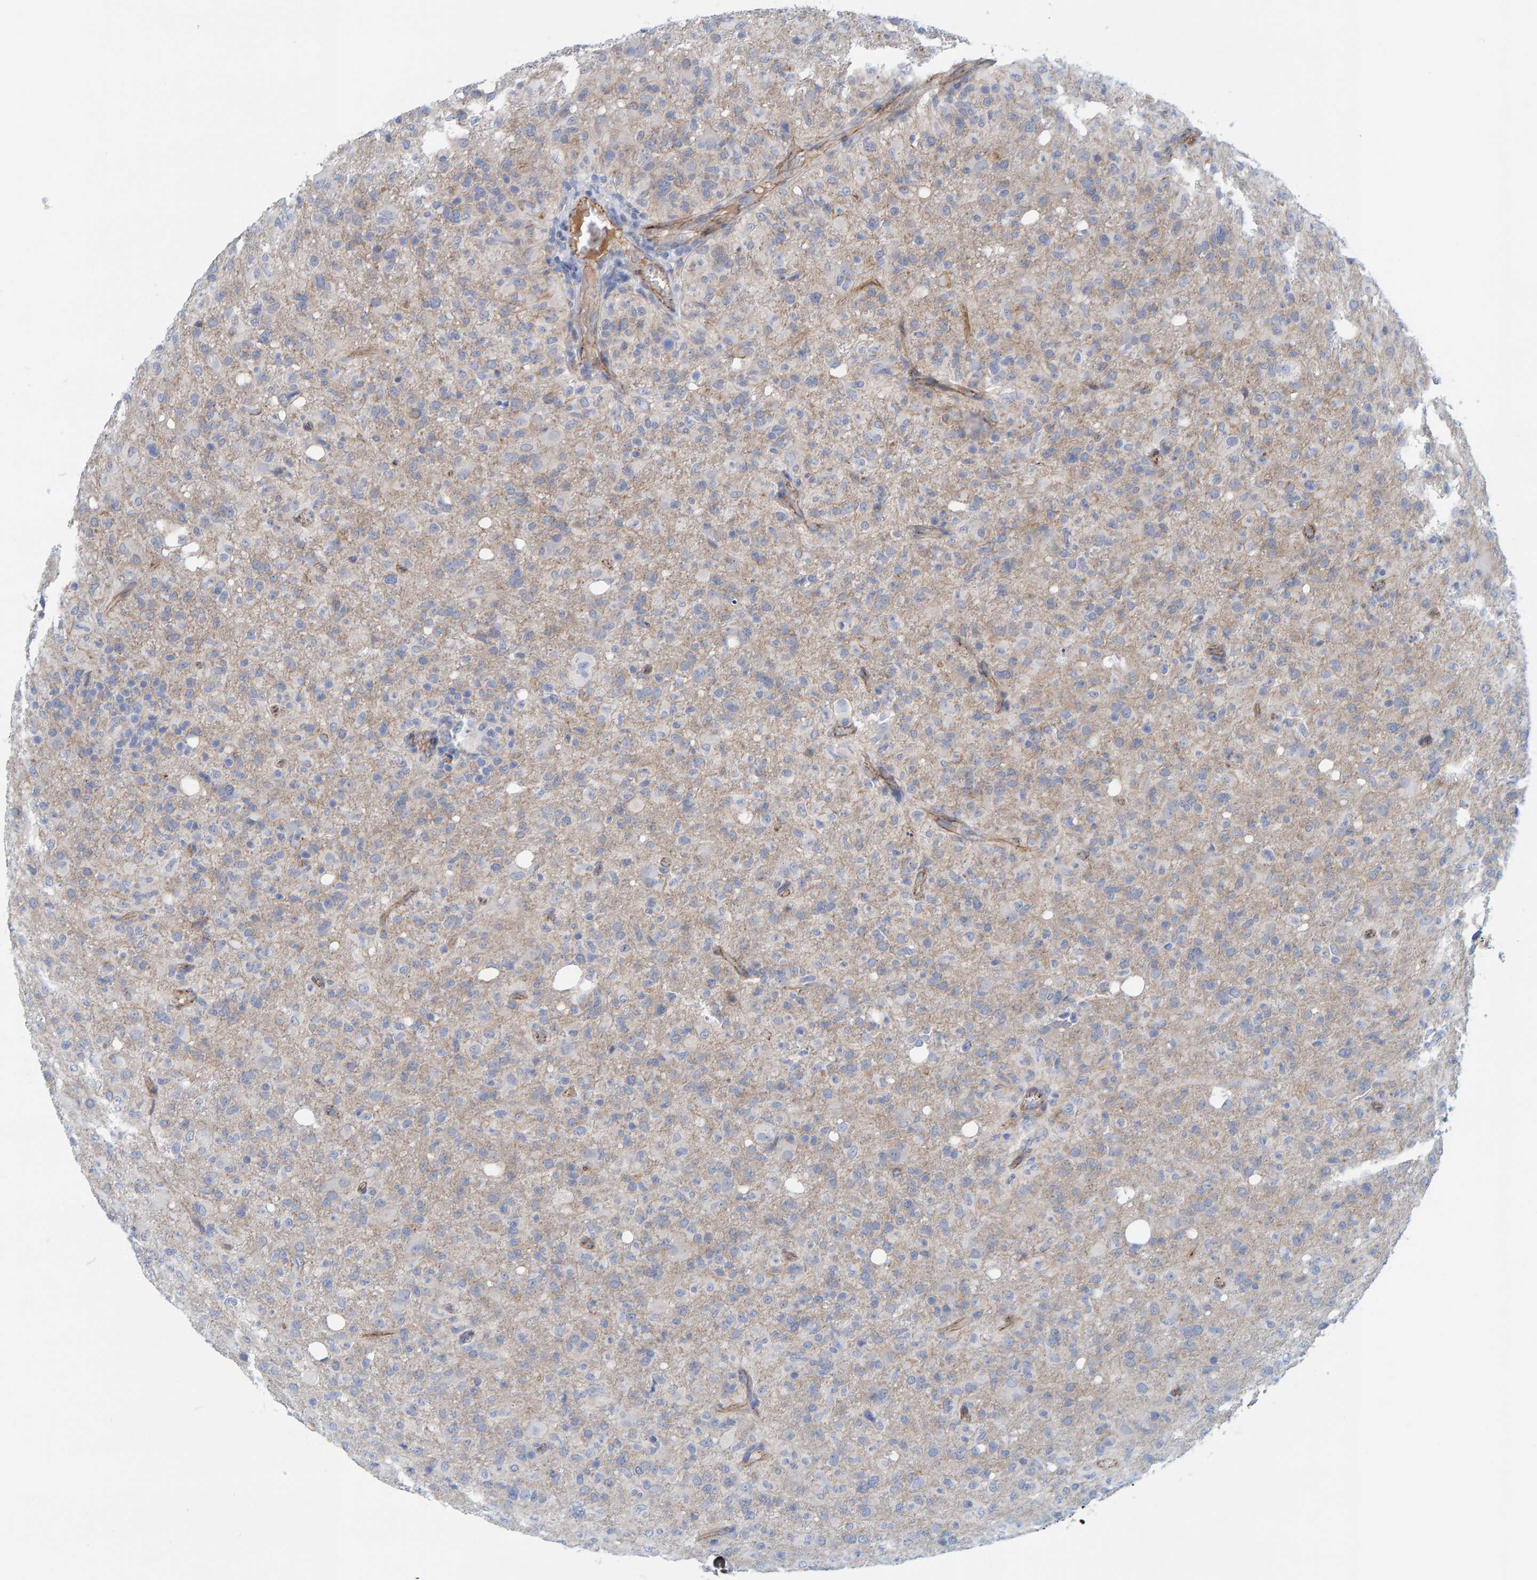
{"staining": {"intensity": "negative", "quantity": "none", "location": "none"}, "tissue": "glioma", "cell_type": "Tumor cells", "image_type": "cancer", "snomed": [{"axis": "morphology", "description": "Glioma, malignant, High grade"}, {"axis": "topography", "description": "Brain"}], "caption": "The image displays no staining of tumor cells in glioma. (DAB (3,3'-diaminobenzidine) immunohistochemistry (IHC), high magnification).", "gene": "KRBA2", "patient": {"sex": "female", "age": 57}}